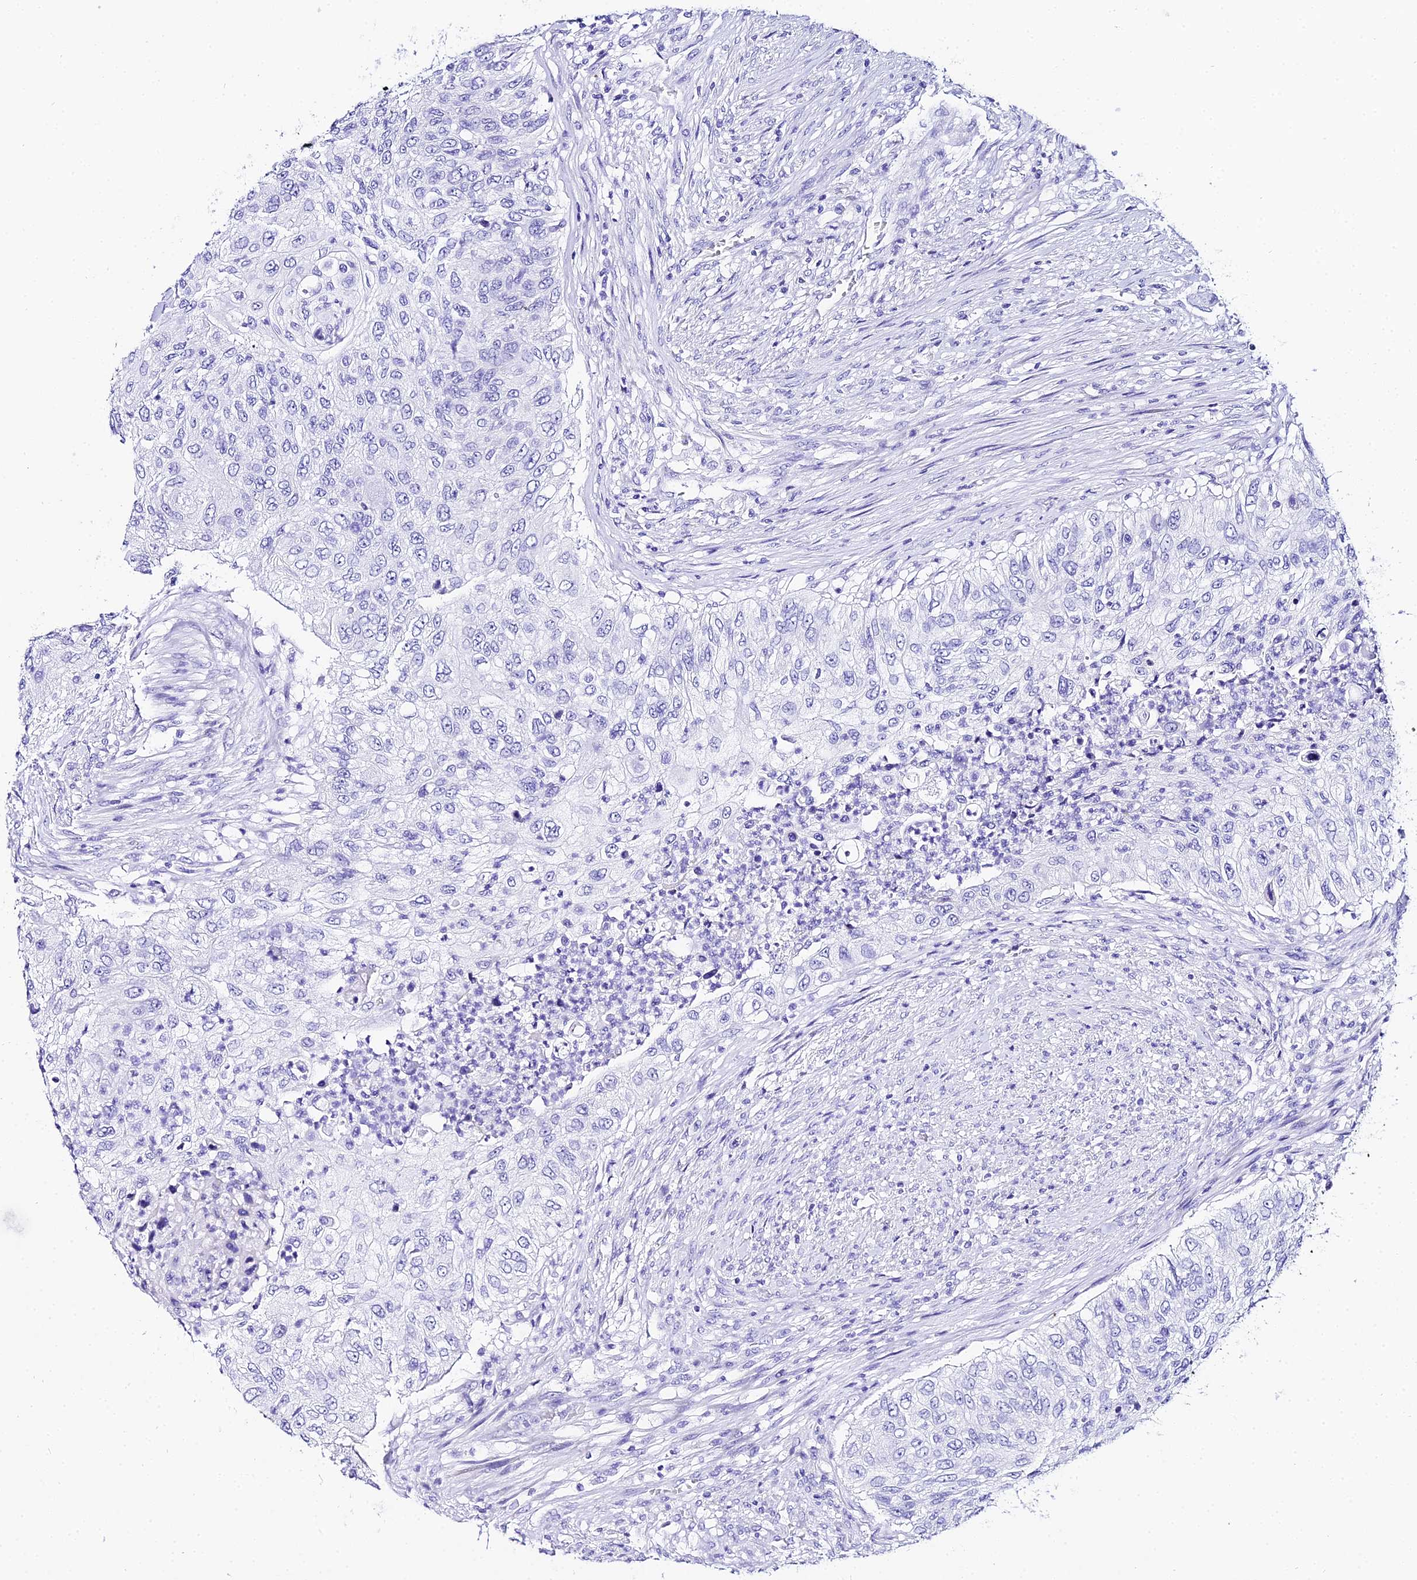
{"staining": {"intensity": "negative", "quantity": "none", "location": "none"}, "tissue": "urothelial cancer", "cell_type": "Tumor cells", "image_type": "cancer", "snomed": [{"axis": "morphology", "description": "Urothelial carcinoma, High grade"}, {"axis": "topography", "description": "Urinary bladder"}], "caption": "Urothelial carcinoma (high-grade) was stained to show a protein in brown. There is no significant positivity in tumor cells.", "gene": "TRMT44", "patient": {"sex": "female", "age": 60}}